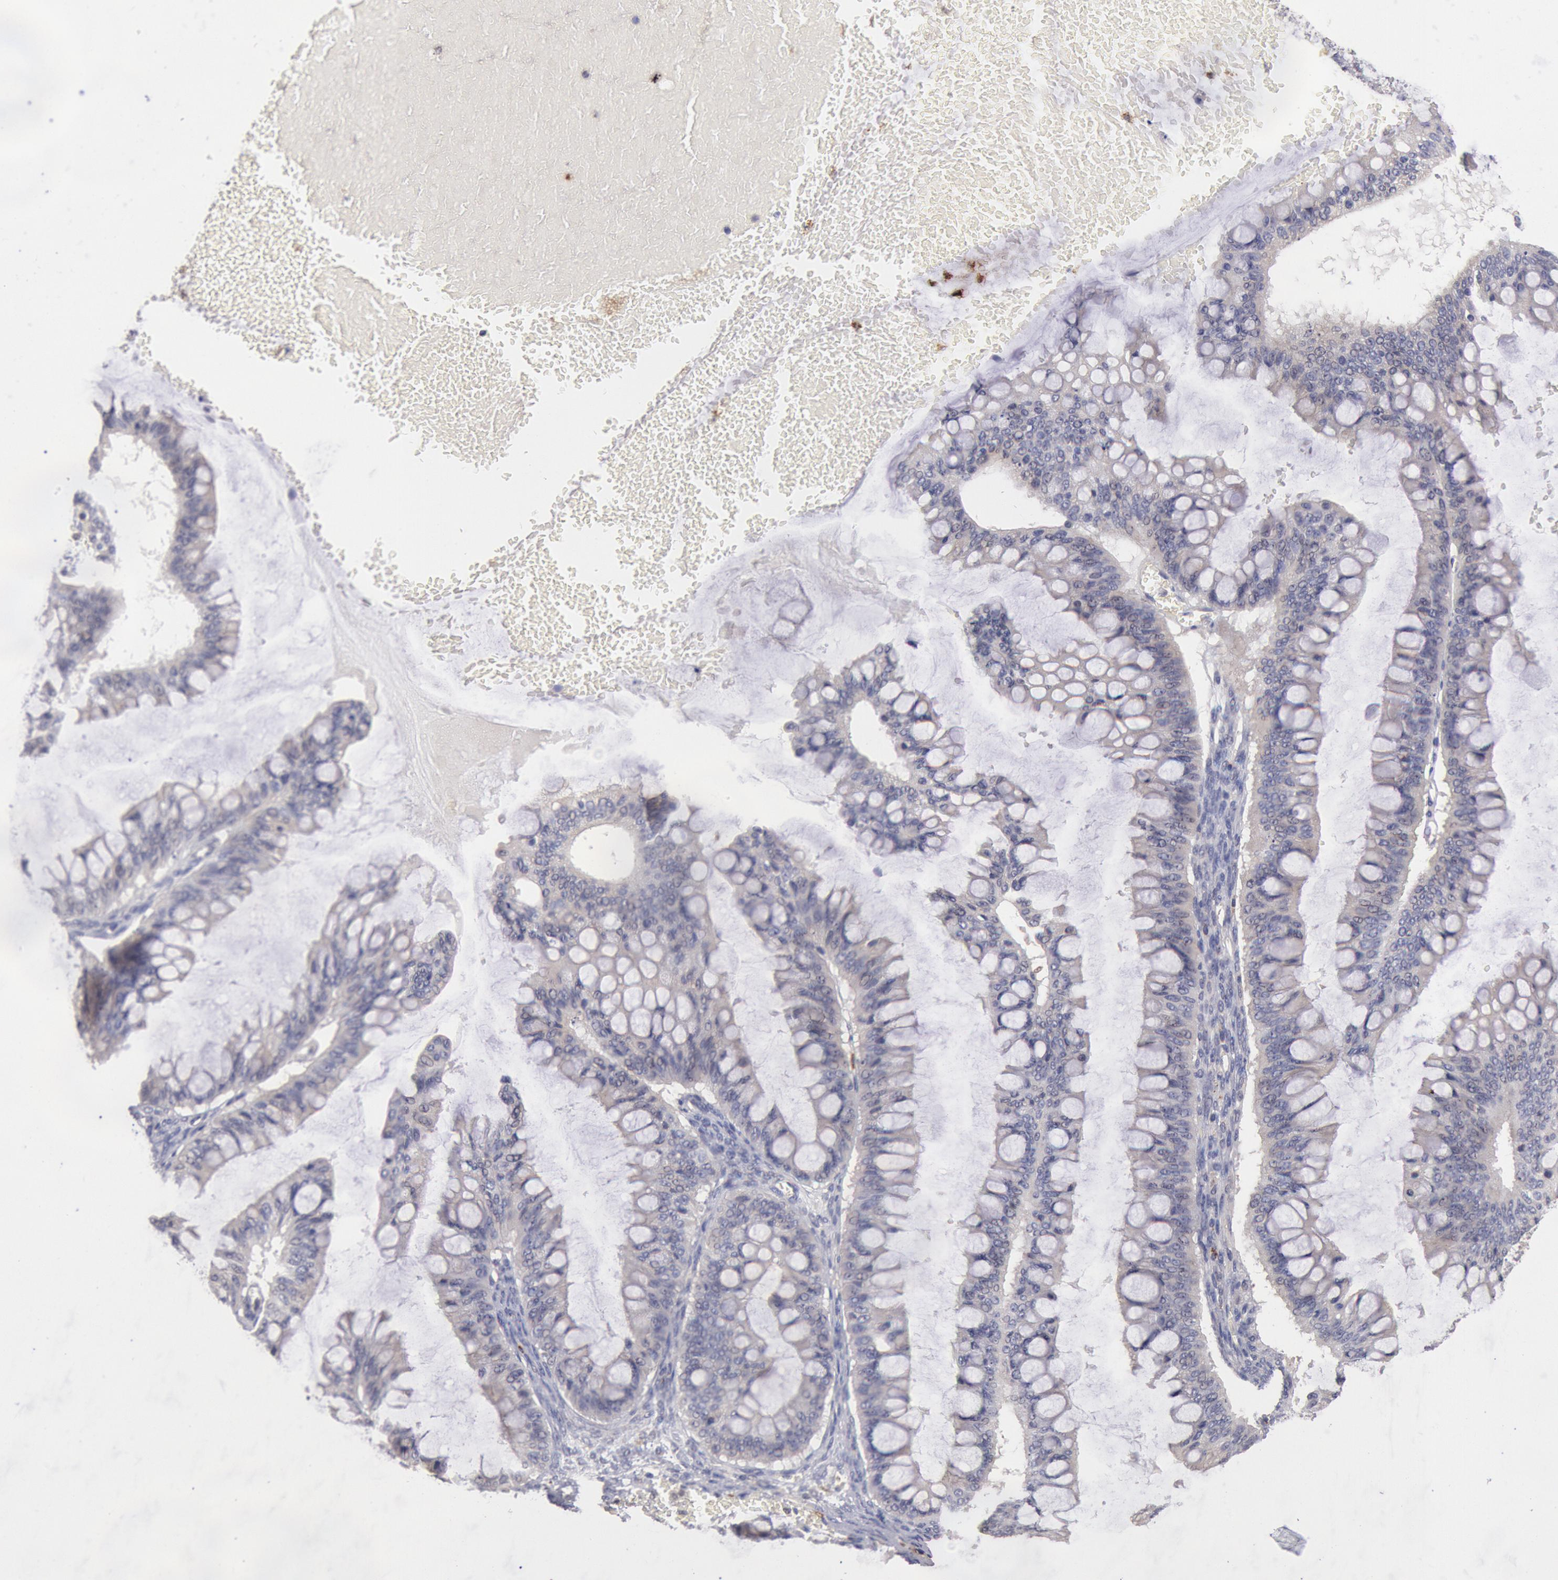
{"staining": {"intensity": "weak", "quantity": "25%-75%", "location": "cytoplasmic/membranous"}, "tissue": "ovarian cancer", "cell_type": "Tumor cells", "image_type": "cancer", "snomed": [{"axis": "morphology", "description": "Cystadenocarcinoma, mucinous, NOS"}, {"axis": "topography", "description": "Ovary"}], "caption": "DAB (3,3'-diaminobenzidine) immunohistochemical staining of mucinous cystadenocarcinoma (ovarian) displays weak cytoplasmic/membranous protein positivity in about 25%-75% of tumor cells.", "gene": "TMED8", "patient": {"sex": "female", "age": 73}}